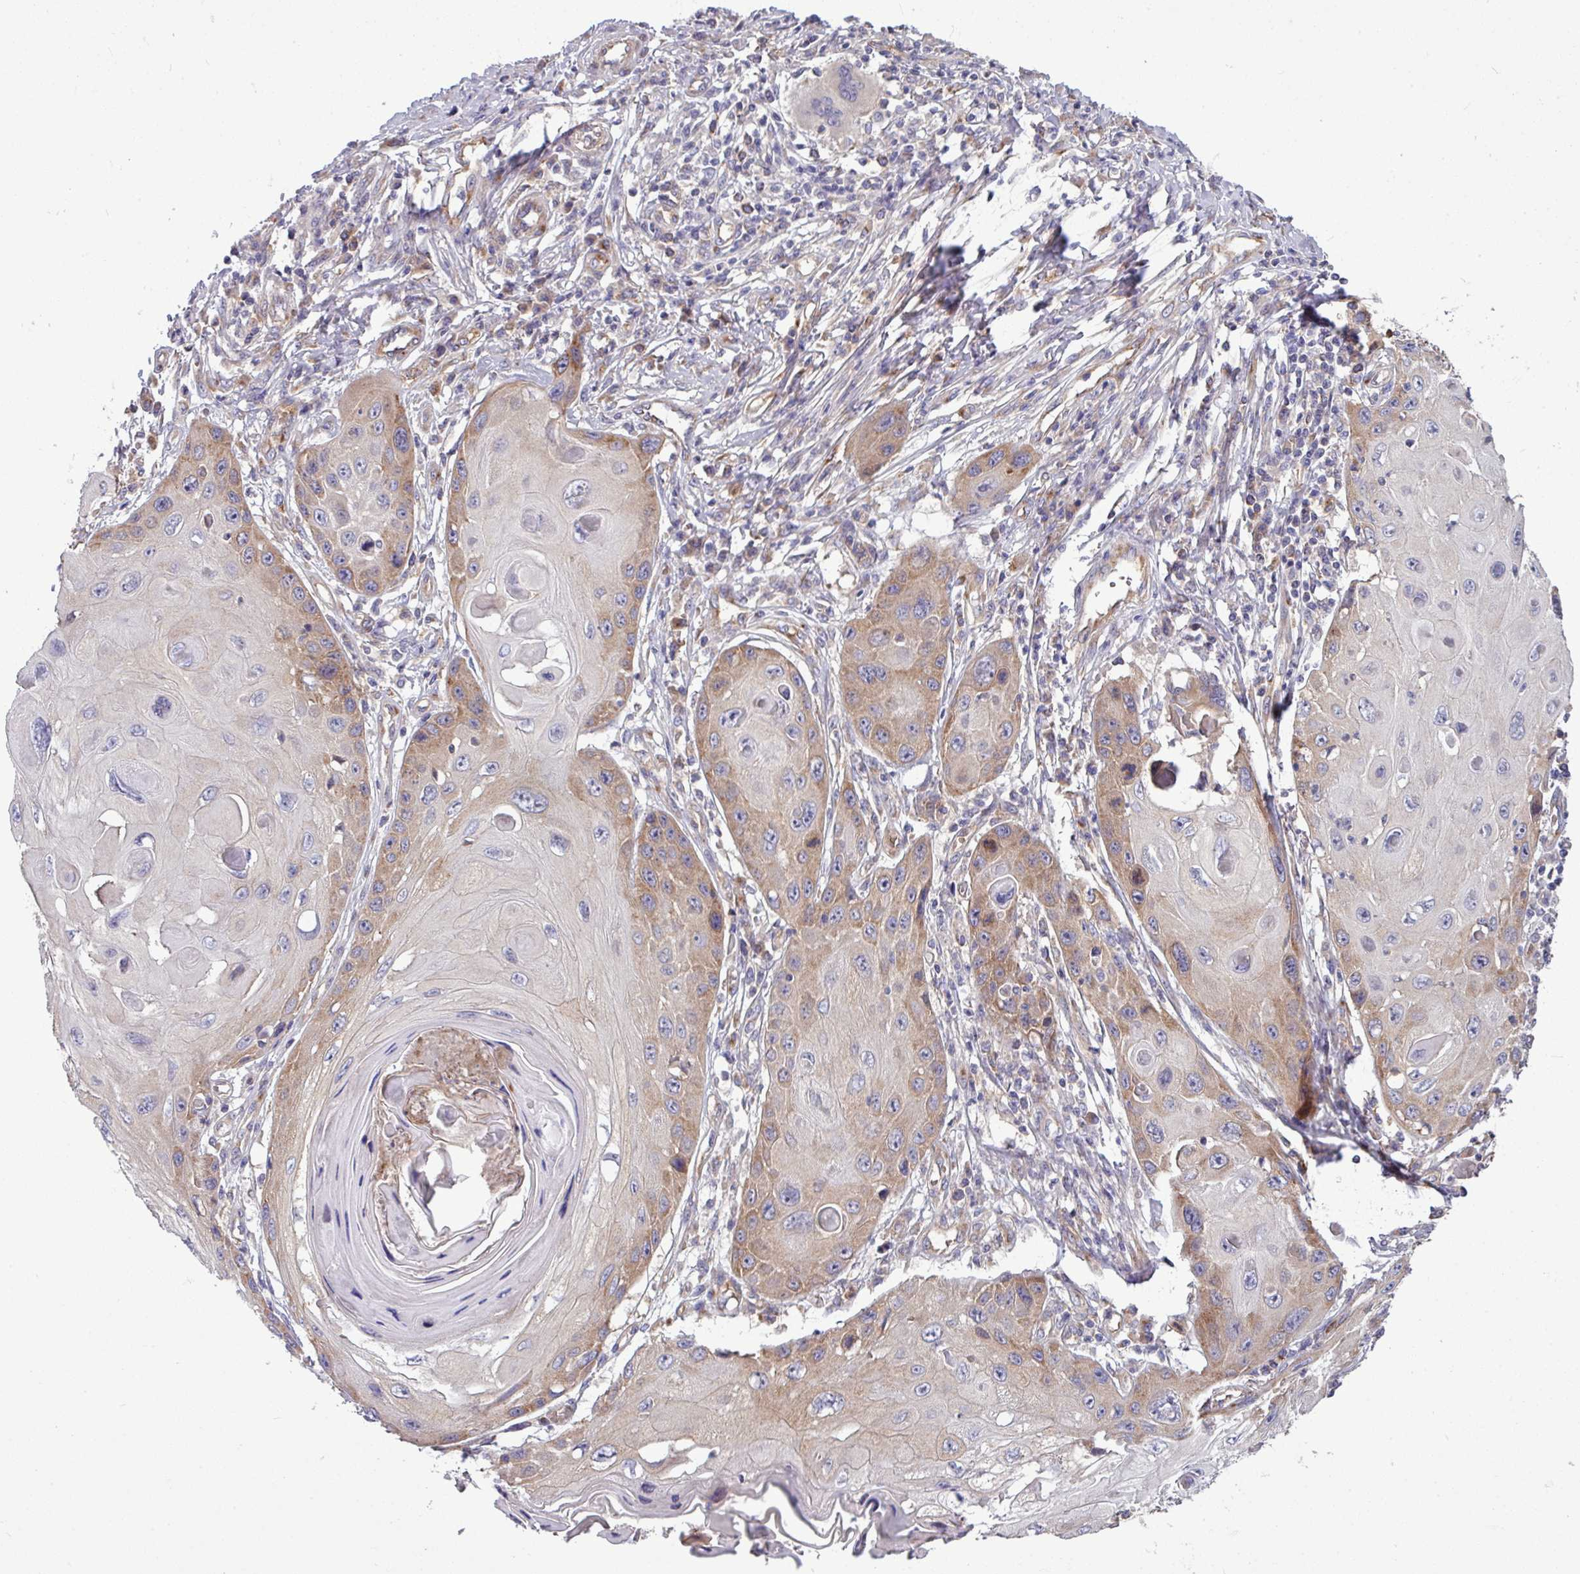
{"staining": {"intensity": "moderate", "quantity": "25%-75%", "location": "cytoplasmic/membranous"}, "tissue": "skin cancer", "cell_type": "Tumor cells", "image_type": "cancer", "snomed": [{"axis": "morphology", "description": "Squamous cell carcinoma, NOS"}, {"axis": "topography", "description": "Skin"}, {"axis": "topography", "description": "Vulva"}], "caption": "The immunohistochemical stain labels moderate cytoplasmic/membranous staining in tumor cells of skin squamous cell carcinoma tissue. (DAB IHC, brown staining for protein, blue staining for nuclei).", "gene": "LSM12", "patient": {"sex": "female", "age": 44}}